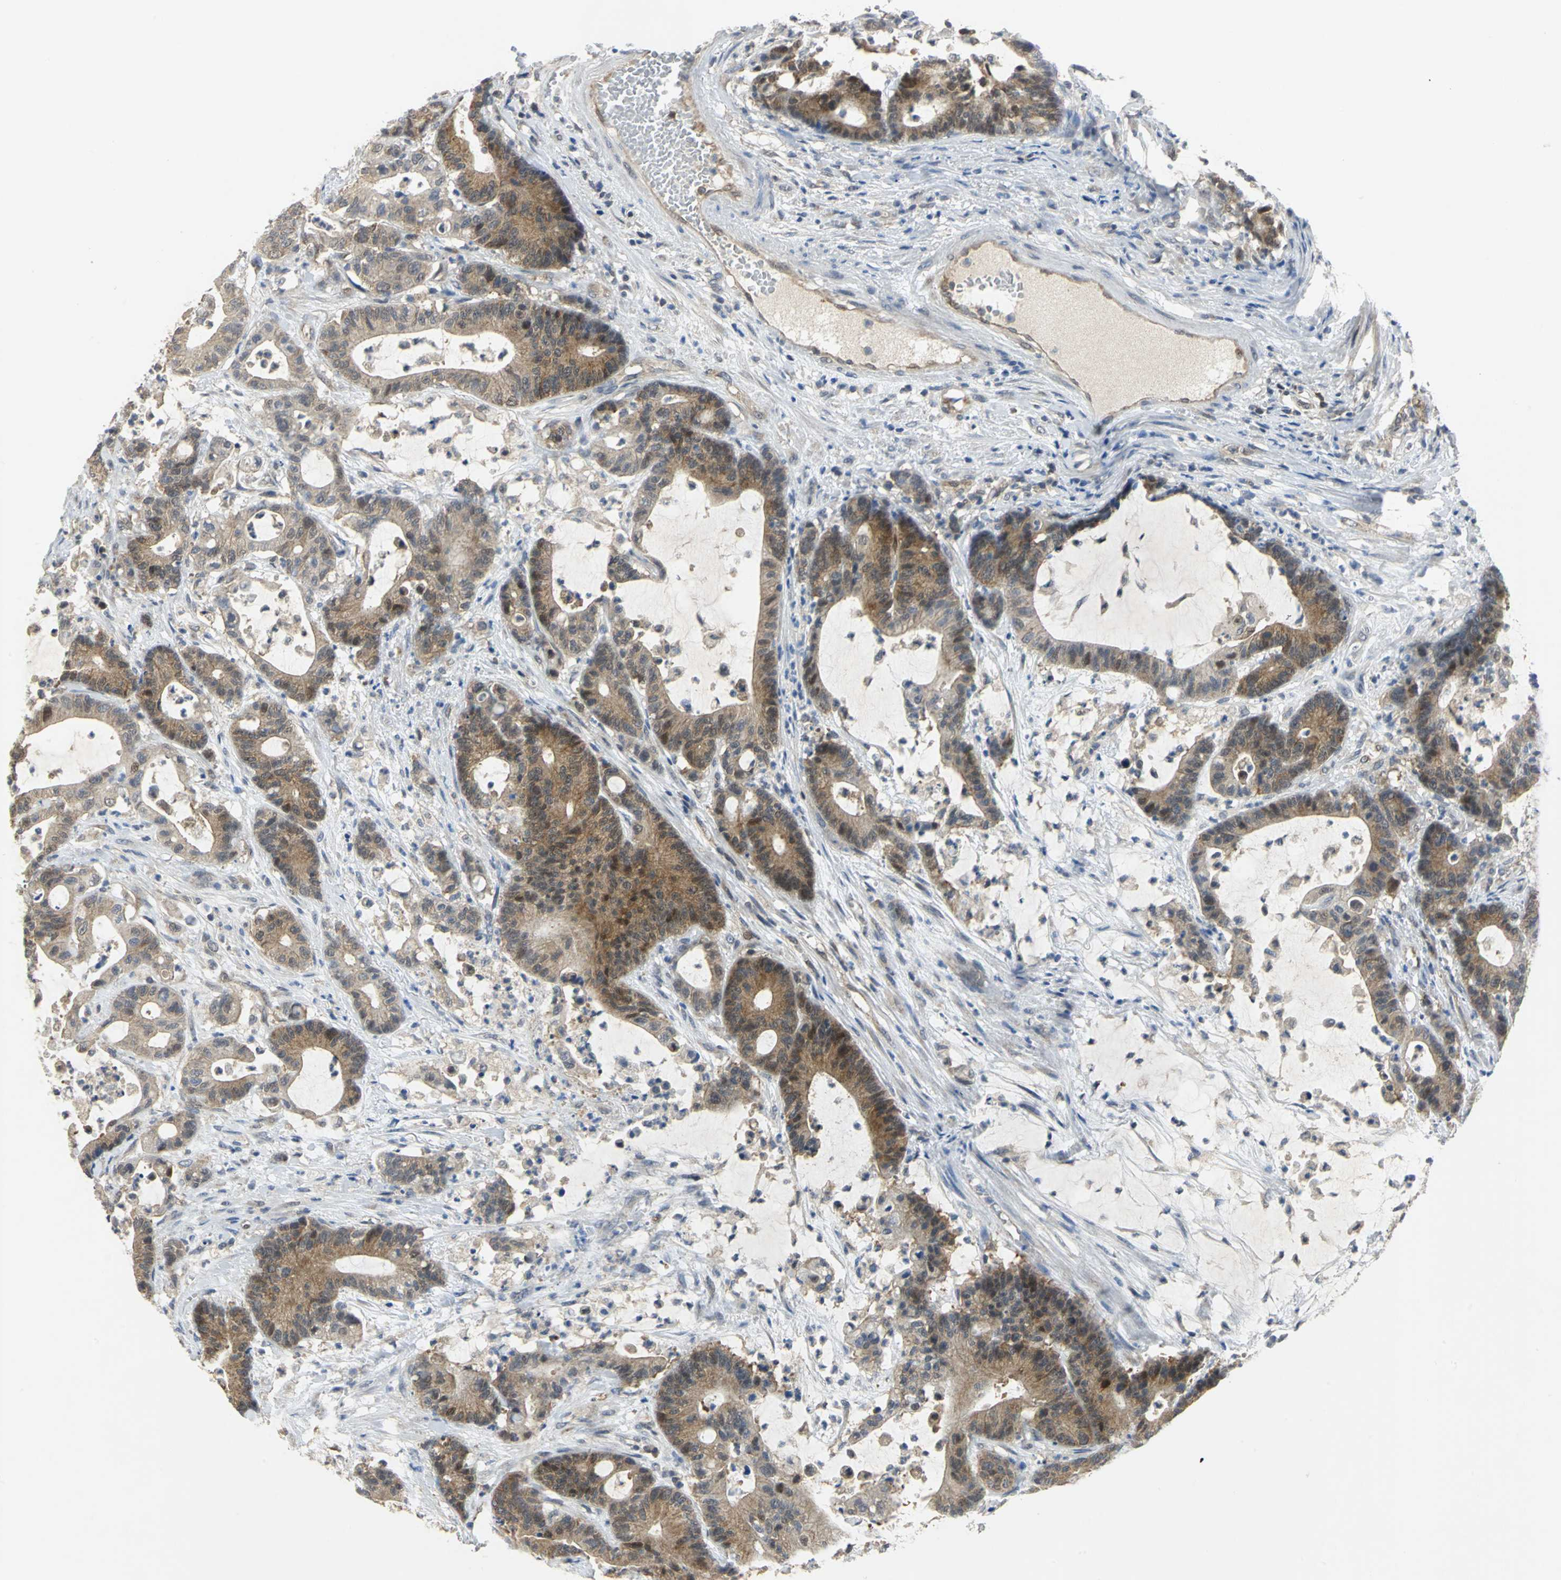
{"staining": {"intensity": "moderate", "quantity": "25%-75%", "location": "cytoplasmic/membranous"}, "tissue": "colorectal cancer", "cell_type": "Tumor cells", "image_type": "cancer", "snomed": [{"axis": "morphology", "description": "Adenocarcinoma, NOS"}, {"axis": "topography", "description": "Colon"}], "caption": "Immunohistochemistry (IHC) (DAB) staining of human colorectal cancer (adenocarcinoma) shows moderate cytoplasmic/membranous protein positivity in about 25%-75% of tumor cells. The staining is performed using DAB brown chromogen to label protein expression. The nuclei are counter-stained blue using hematoxylin.", "gene": "PPIA", "patient": {"sex": "female", "age": 84}}